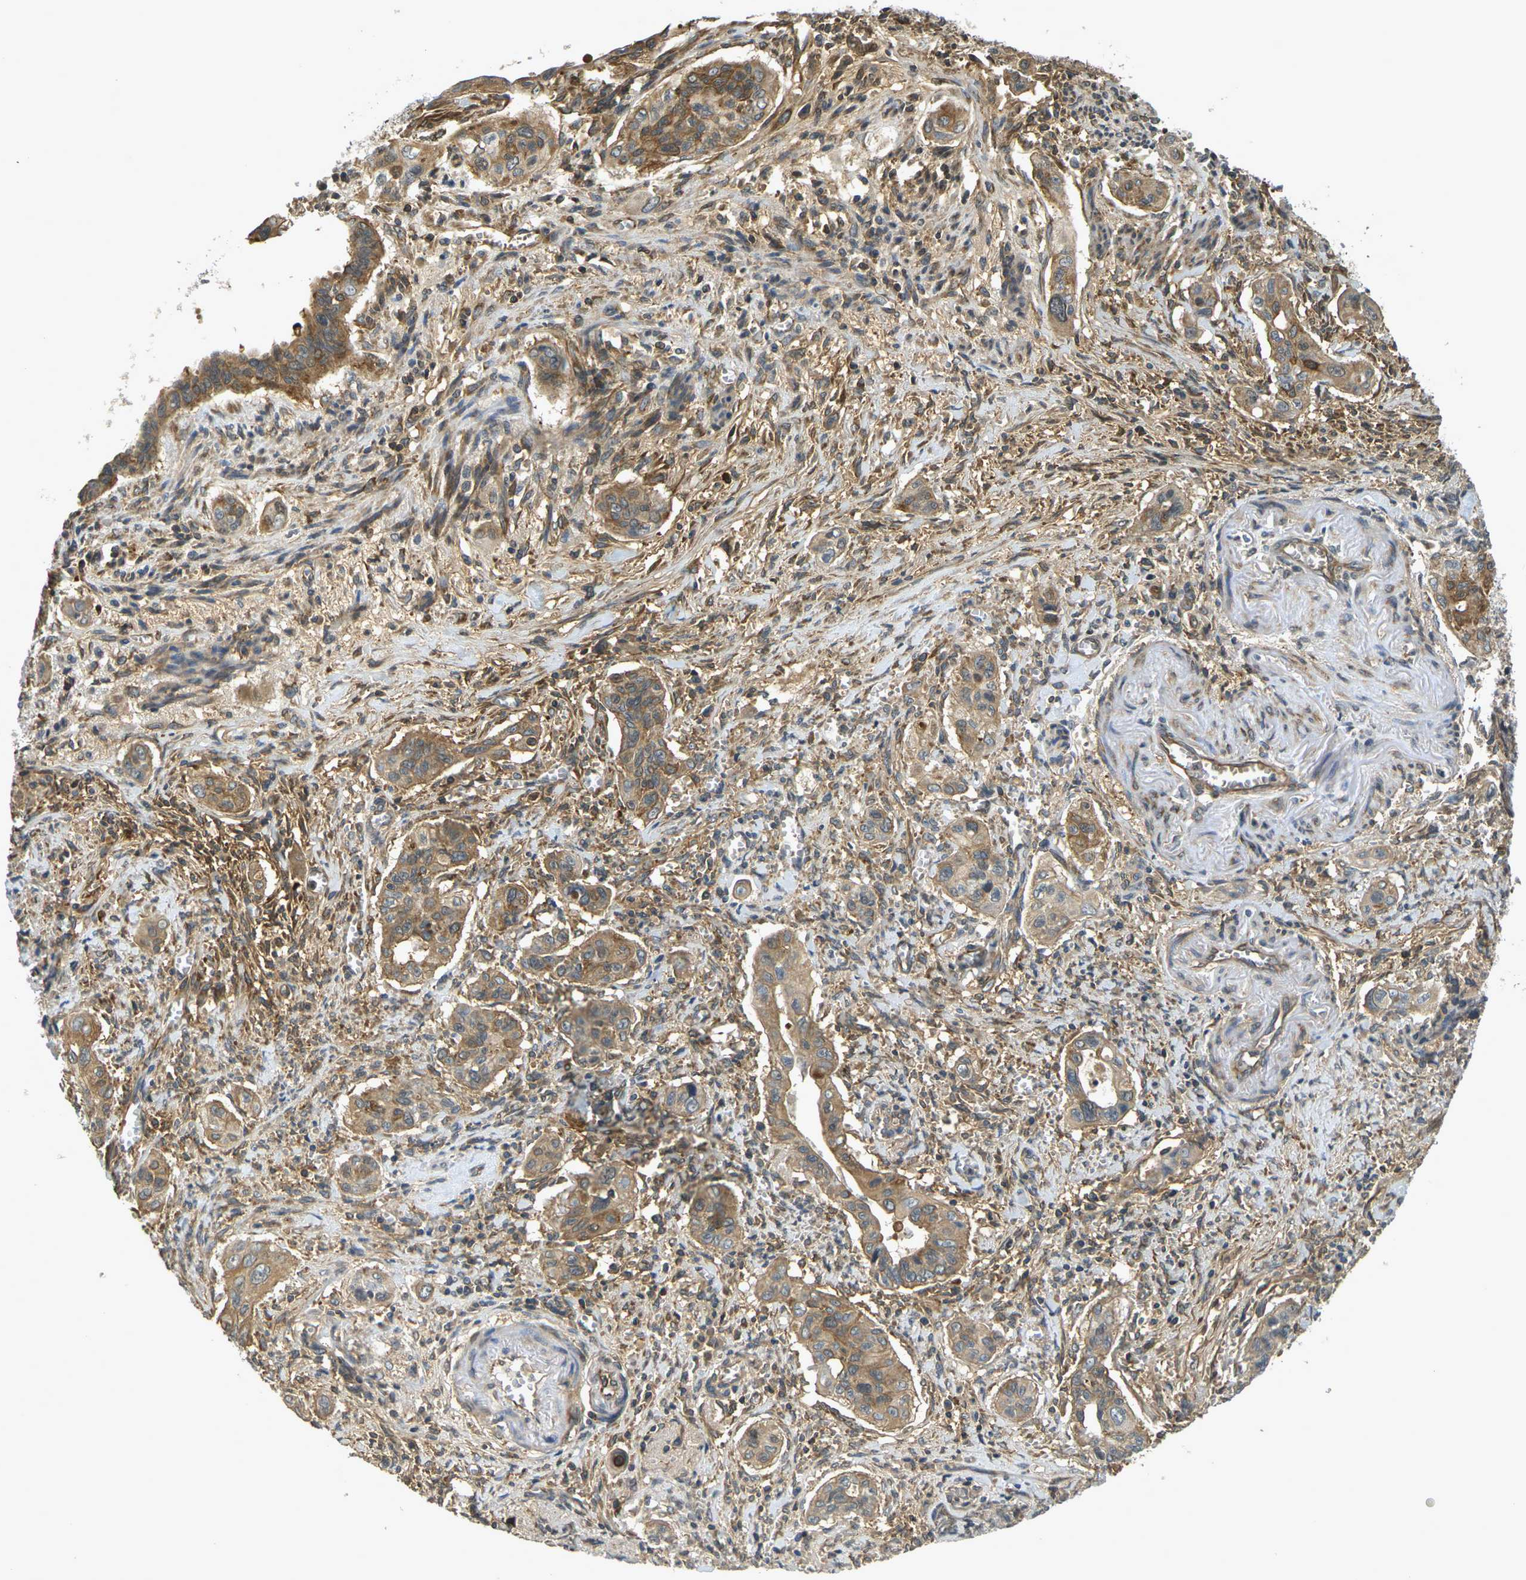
{"staining": {"intensity": "moderate", "quantity": ">75%", "location": "cytoplasmic/membranous"}, "tissue": "pancreatic cancer", "cell_type": "Tumor cells", "image_type": "cancer", "snomed": [{"axis": "morphology", "description": "Adenocarcinoma, NOS"}, {"axis": "topography", "description": "Pancreas"}], "caption": "A brown stain highlights moderate cytoplasmic/membranous staining of a protein in pancreatic adenocarcinoma tumor cells.", "gene": "CAST", "patient": {"sex": "male", "age": 77}}